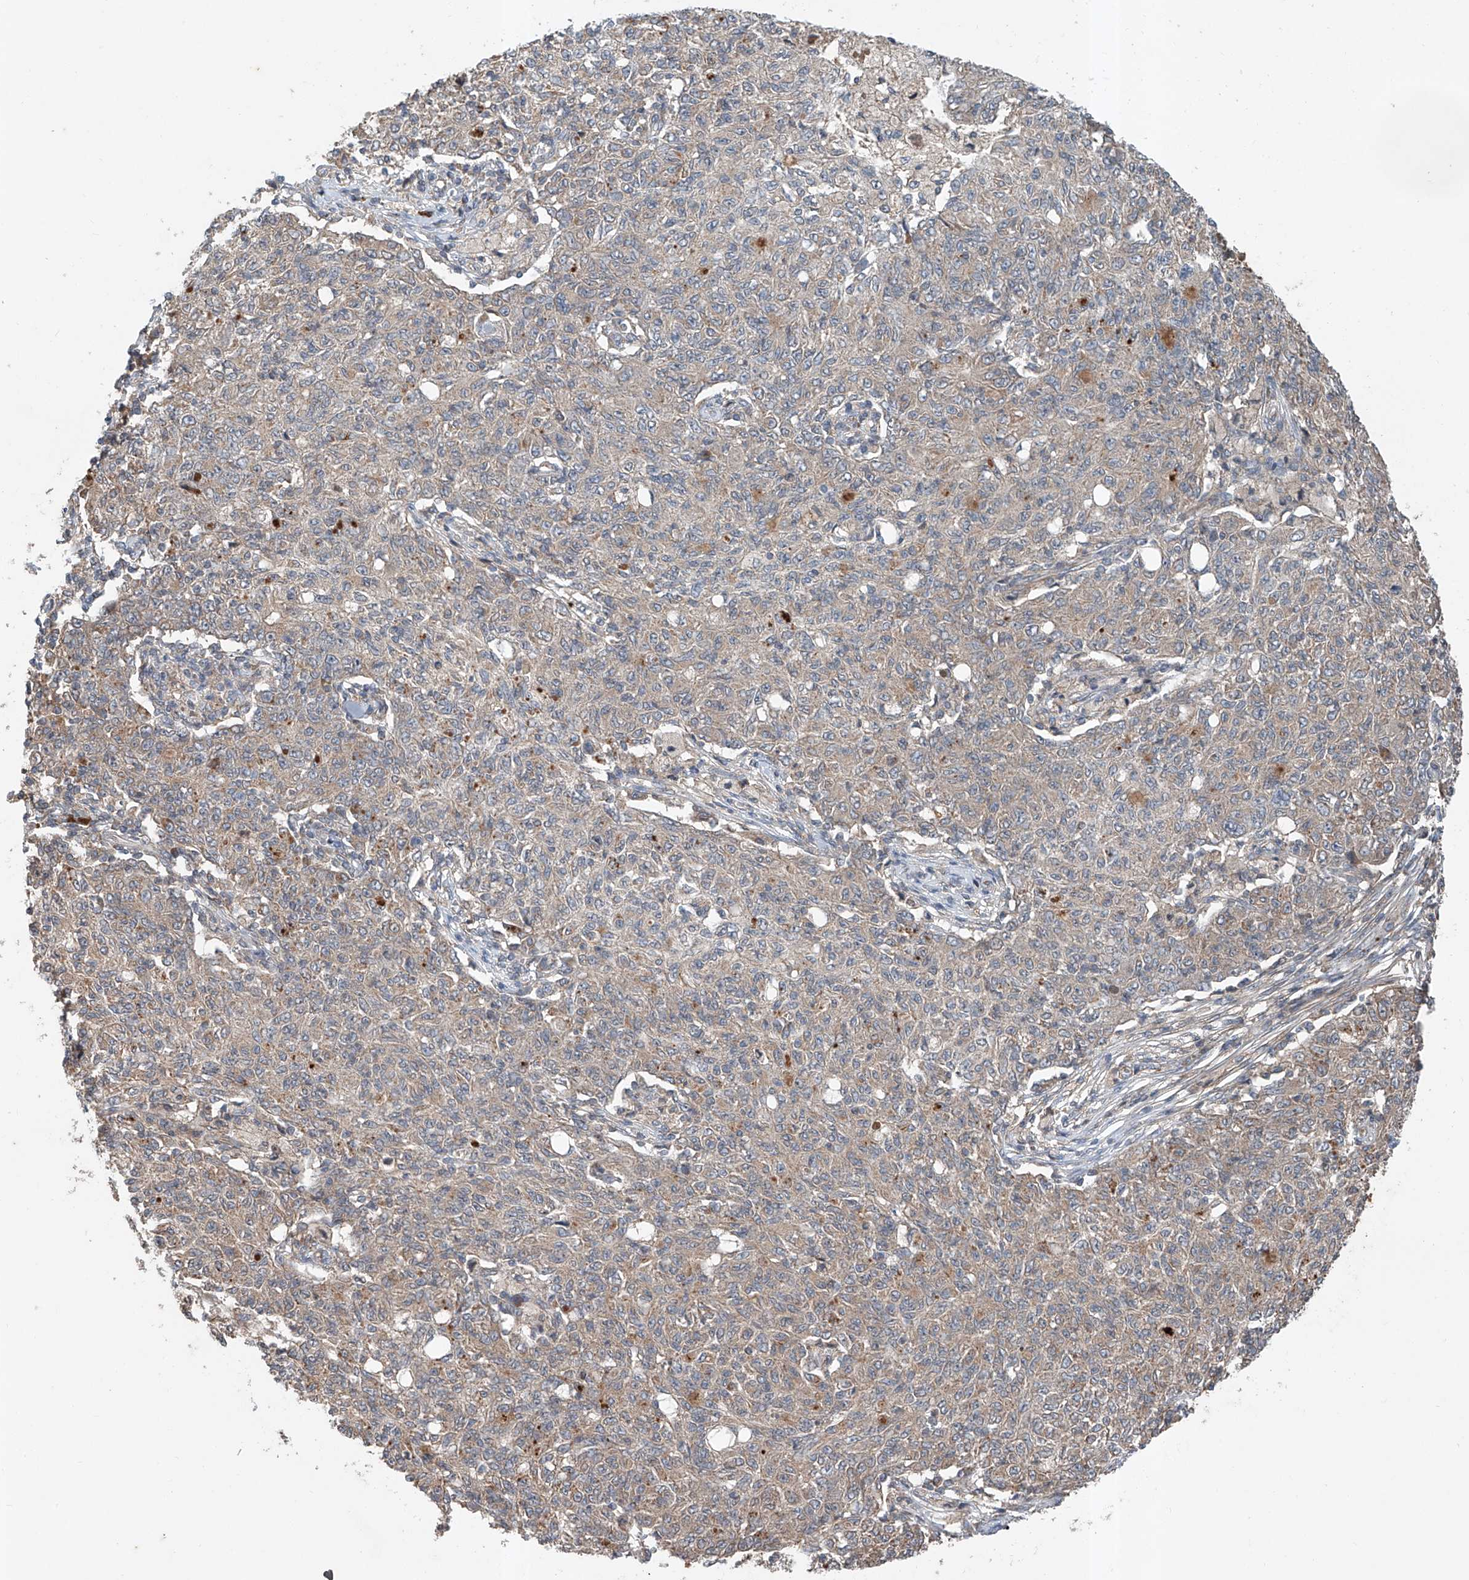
{"staining": {"intensity": "weak", "quantity": "25%-75%", "location": "cytoplasmic/membranous"}, "tissue": "ovarian cancer", "cell_type": "Tumor cells", "image_type": "cancer", "snomed": [{"axis": "morphology", "description": "Carcinoma, endometroid"}, {"axis": "topography", "description": "Ovary"}], "caption": "An immunohistochemistry histopathology image of tumor tissue is shown. Protein staining in brown labels weak cytoplasmic/membranous positivity in ovarian endometroid carcinoma within tumor cells.", "gene": "ADAM23", "patient": {"sex": "female", "age": 42}}